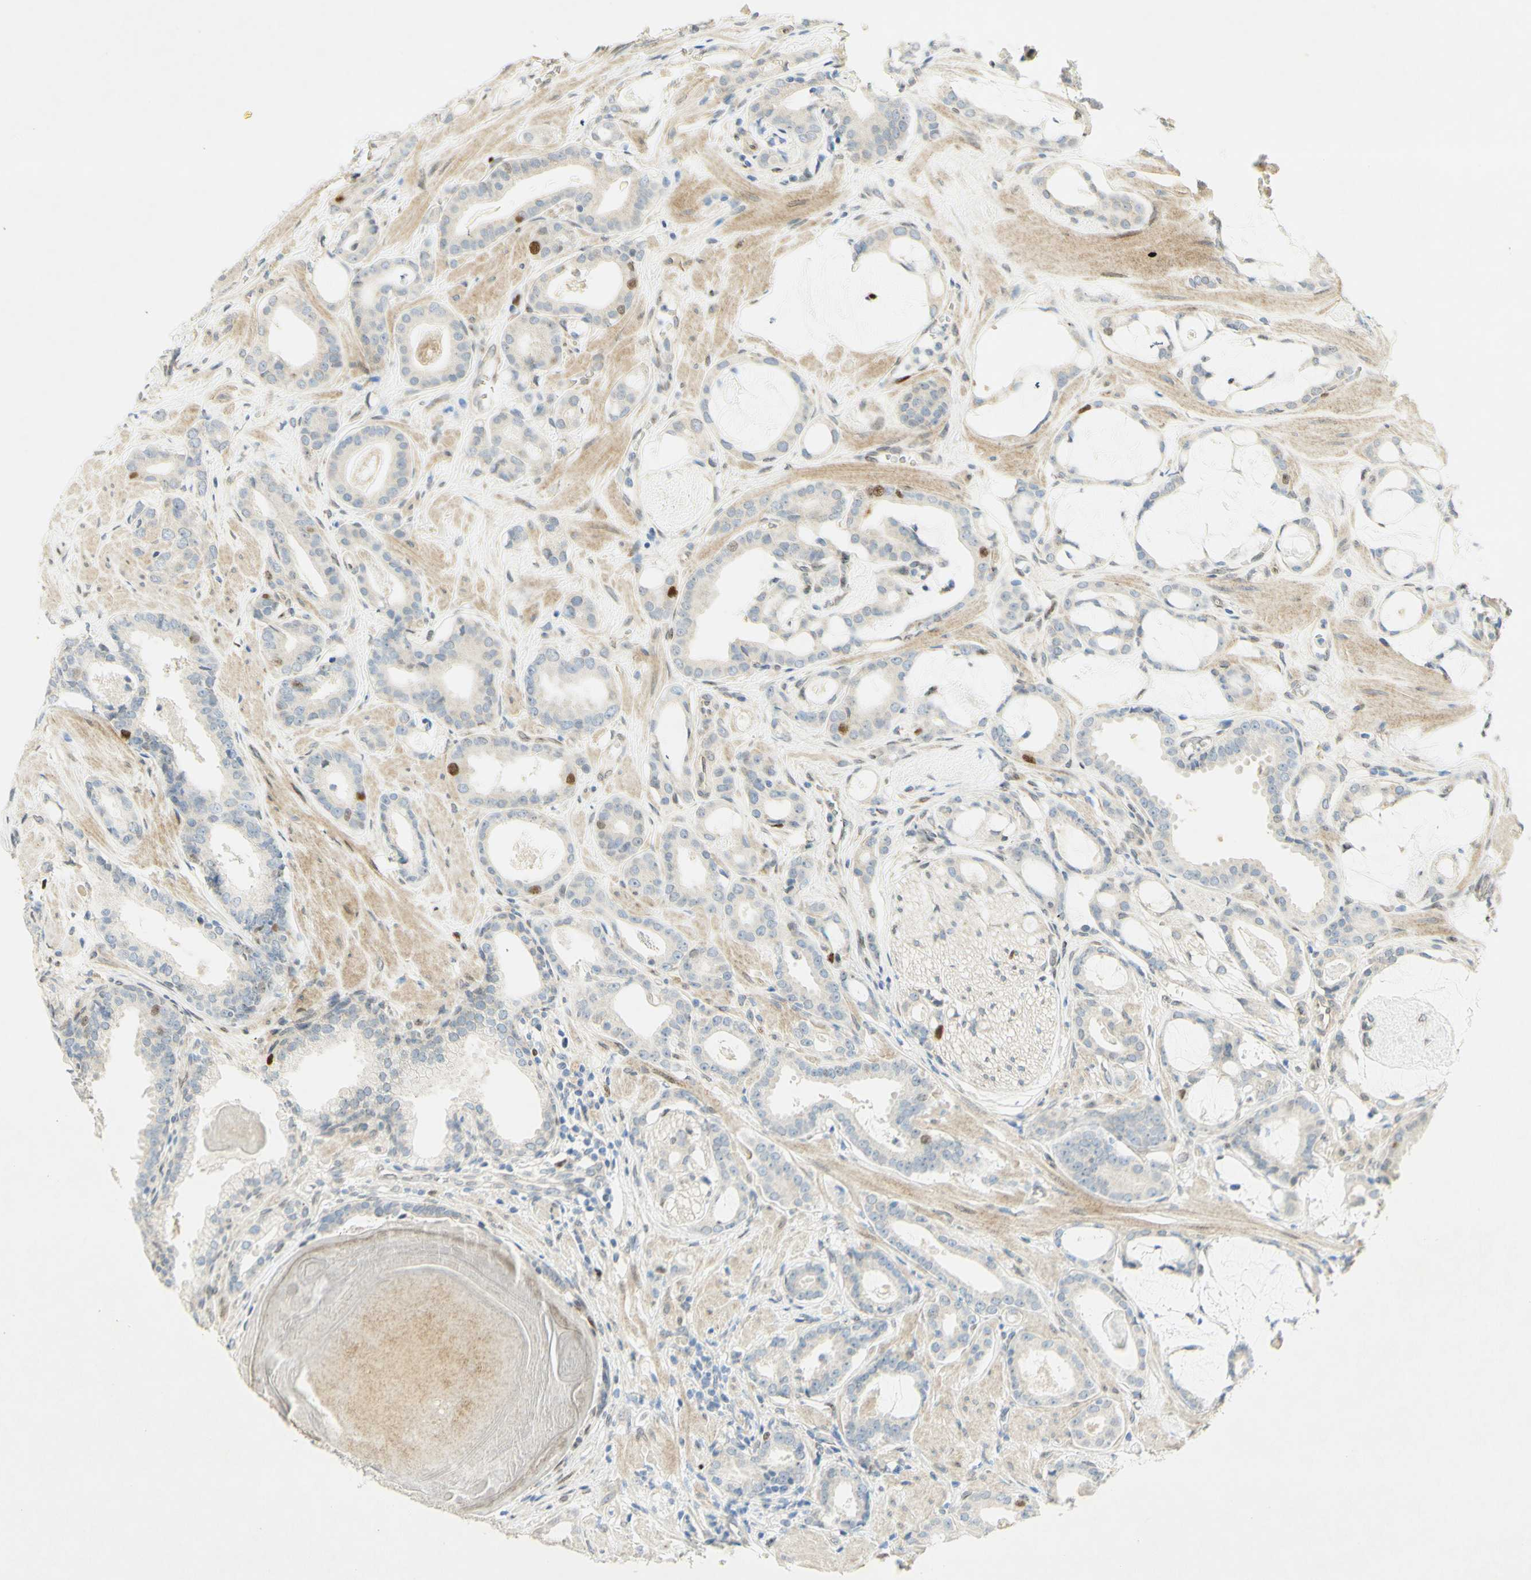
{"staining": {"intensity": "strong", "quantity": "<25%", "location": "nuclear"}, "tissue": "prostate cancer", "cell_type": "Tumor cells", "image_type": "cancer", "snomed": [{"axis": "morphology", "description": "Adenocarcinoma, Low grade"}, {"axis": "topography", "description": "Prostate"}], "caption": "Prostate cancer stained for a protein (brown) exhibits strong nuclear positive positivity in approximately <25% of tumor cells.", "gene": "E2F1", "patient": {"sex": "male", "age": 53}}